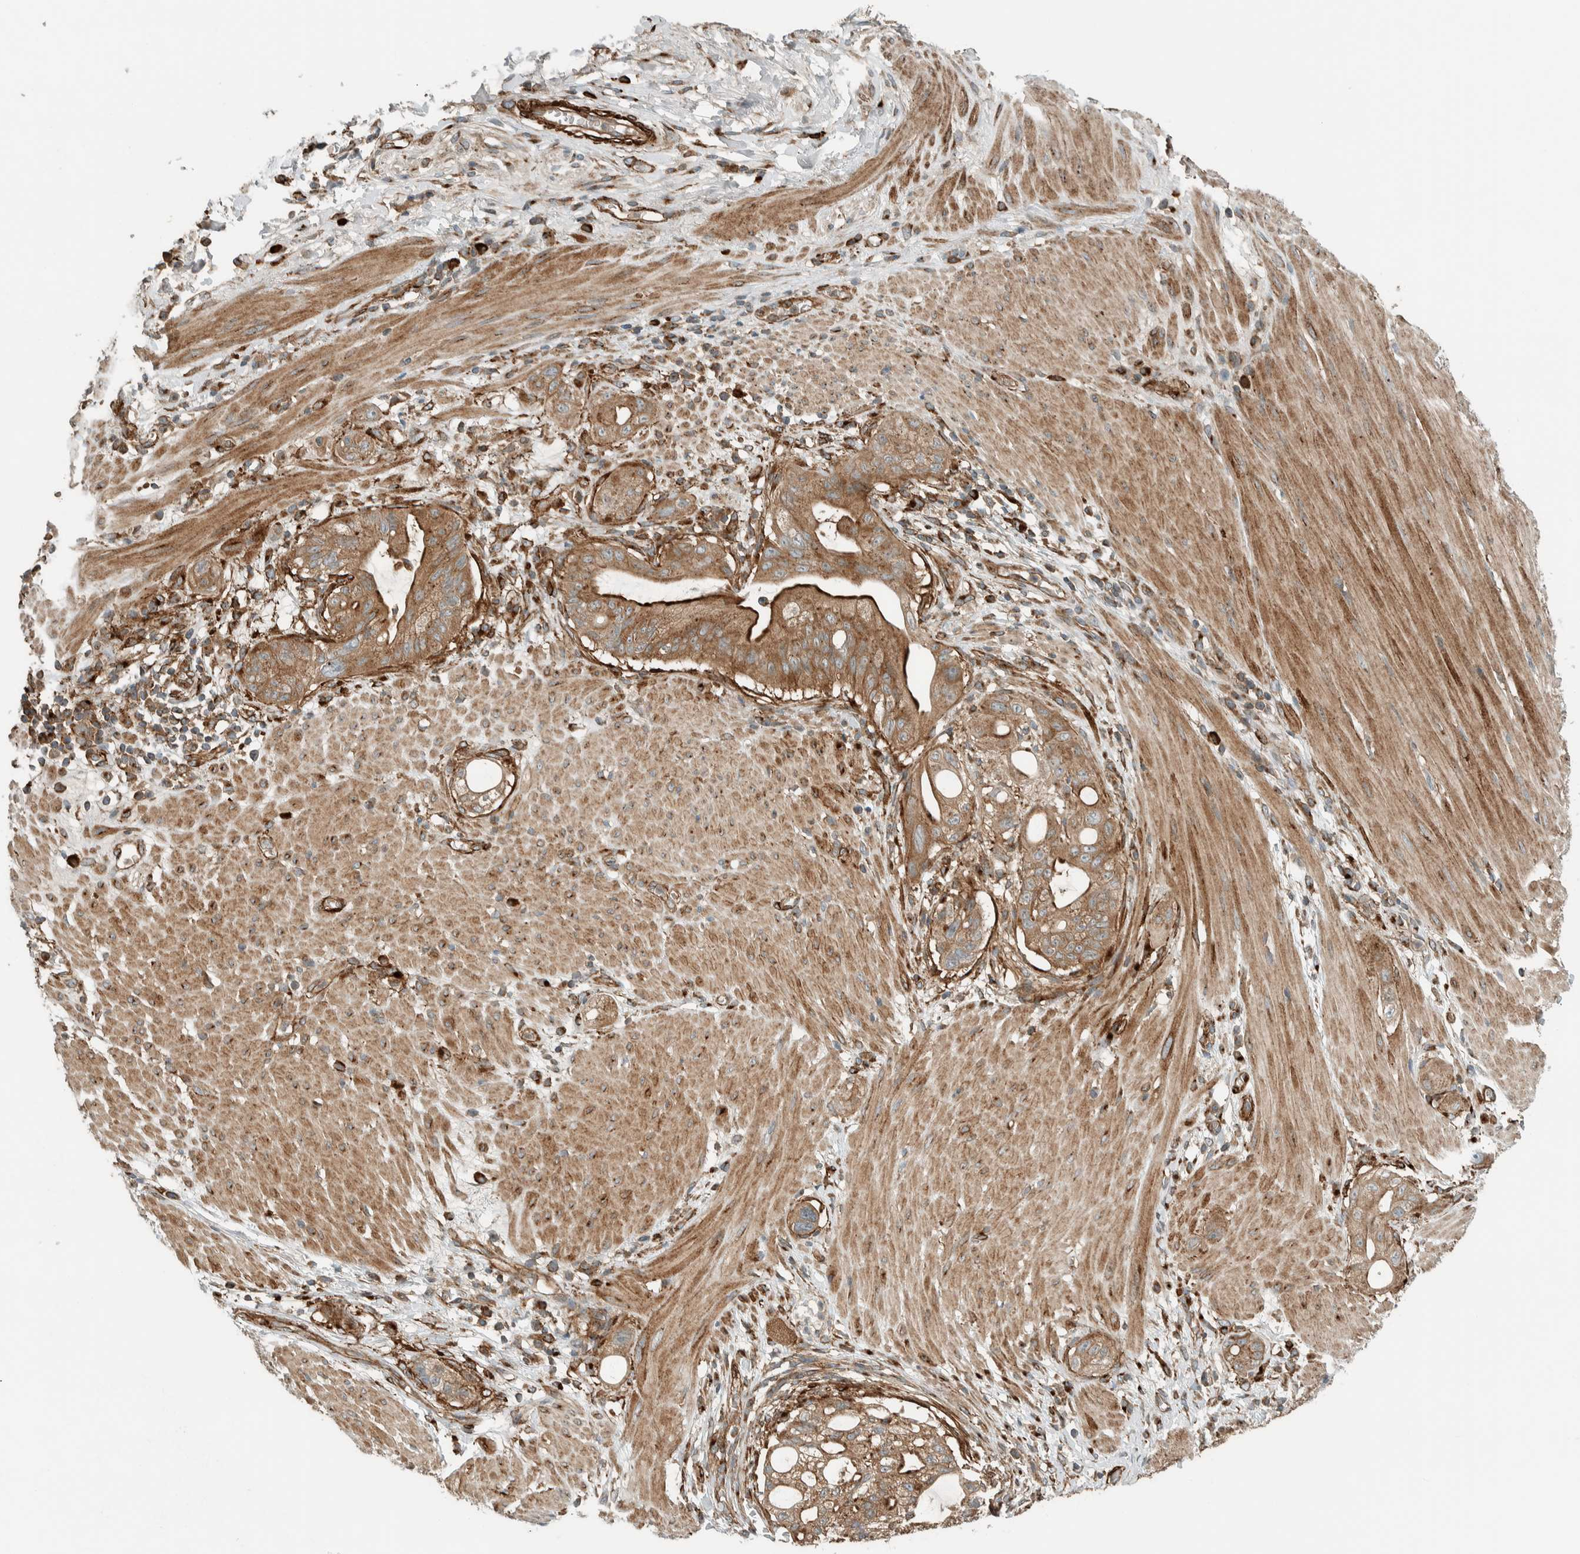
{"staining": {"intensity": "strong", "quantity": "25%-75%", "location": "cytoplasmic/membranous"}, "tissue": "stomach cancer", "cell_type": "Tumor cells", "image_type": "cancer", "snomed": [{"axis": "morphology", "description": "Adenocarcinoma, NOS"}, {"axis": "topography", "description": "Stomach"}, {"axis": "topography", "description": "Stomach, lower"}], "caption": "Human stomach cancer (adenocarcinoma) stained with a brown dye exhibits strong cytoplasmic/membranous positive positivity in about 25%-75% of tumor cells.", "gene": "EXOC7", "patient": {"sex": "female", "age": 48}}